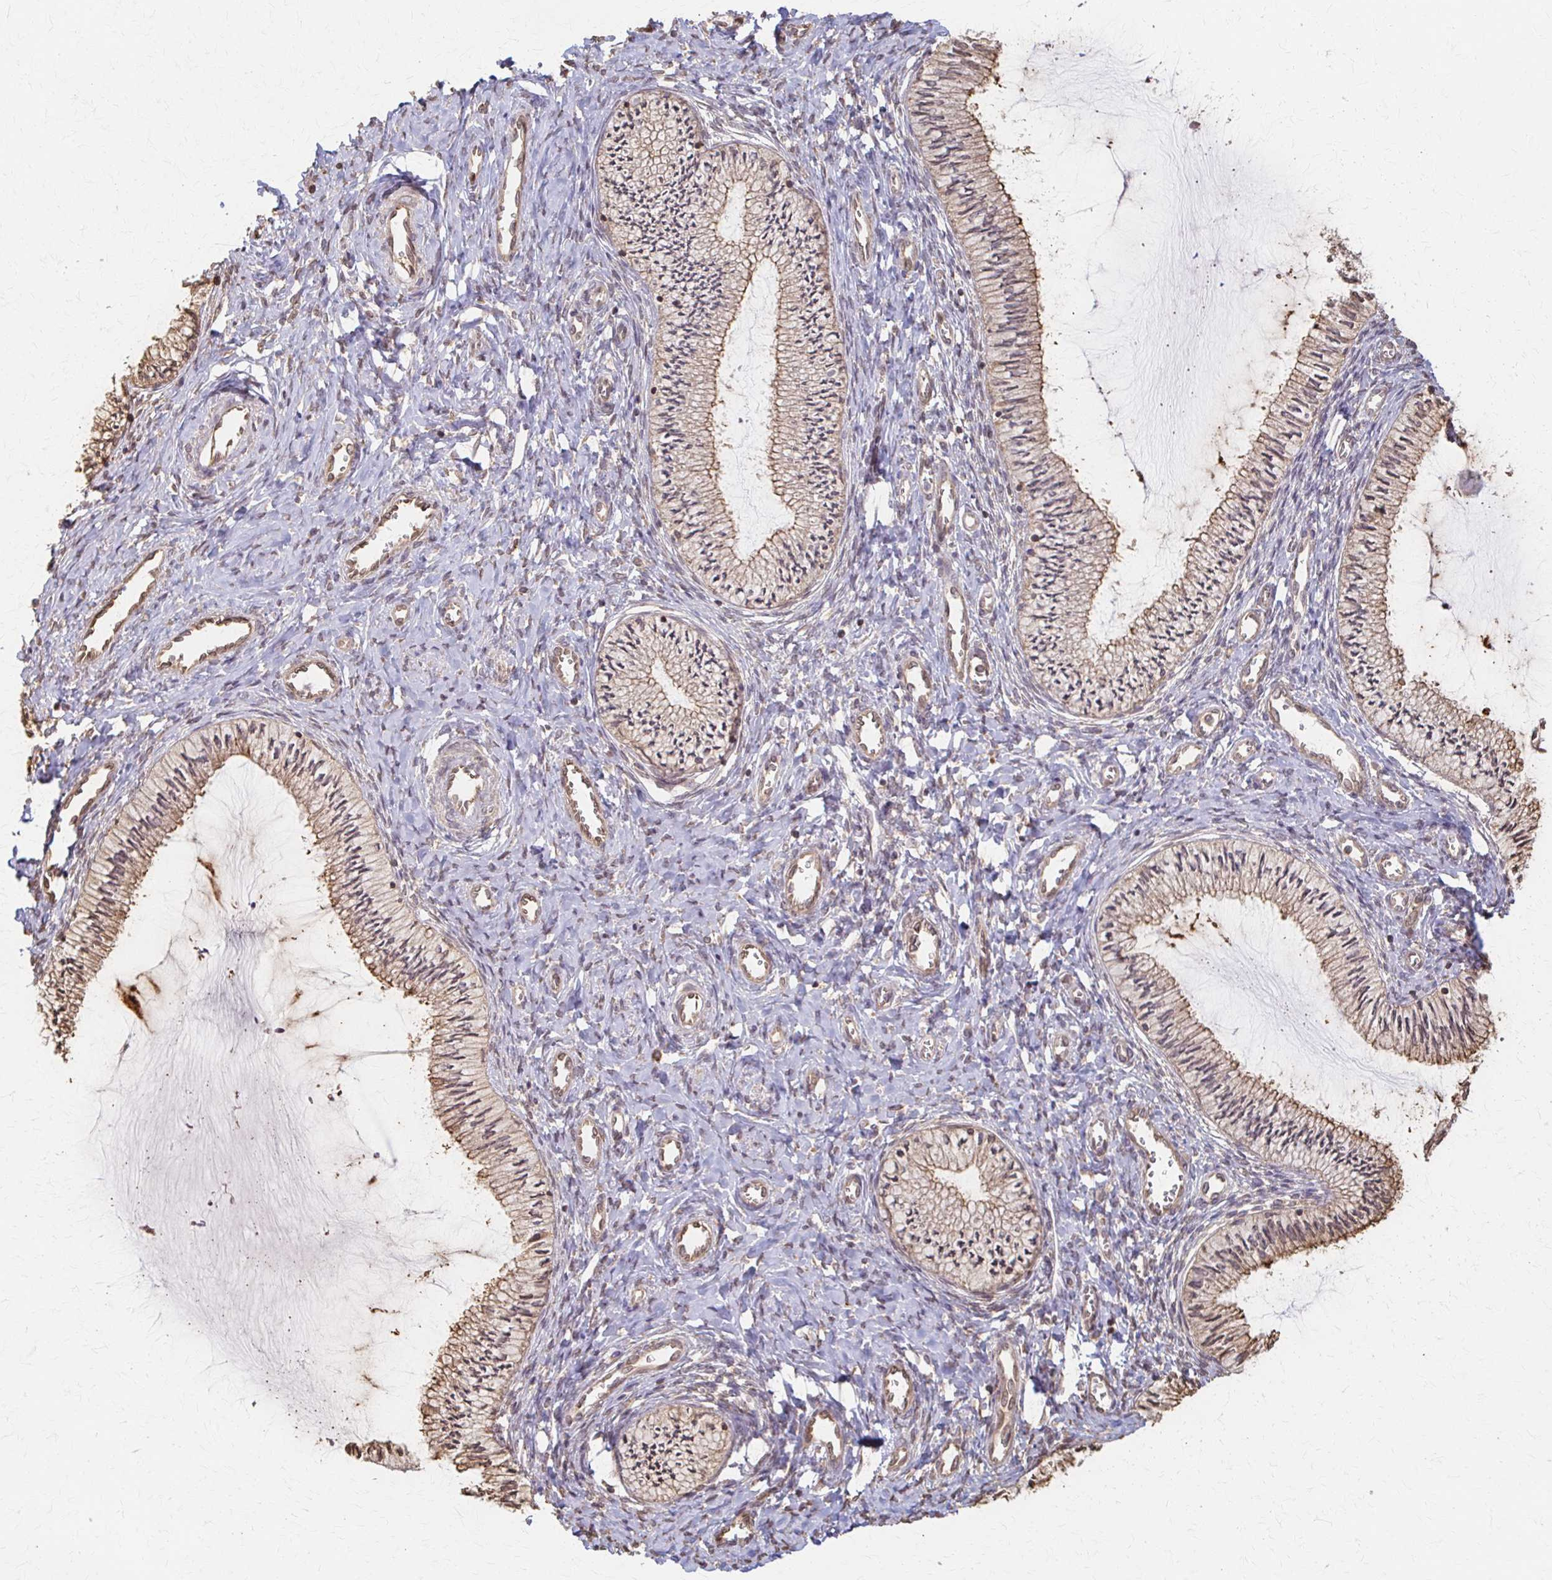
{"staining": {"intensity": "weak", "quantity": ">75%", "location": "cytoplasmic/membranous"}, "tissue": "cervix", "cell_type": "Glandular cells", "image_type": "normal", "snomed": [{"axis": "morphology", "description": "Normal tissue, NOS"}, {"axis": "topography", "description": "Cervix"}], "caption": "Immunohistochemistry of benign cervix exhibits low levels of weak cytoplasmic/membranous positivity in approximately >75% of glandular cells.", "gene": "ARHGAP35", "patient": {"sex": "female", "age": 24}}